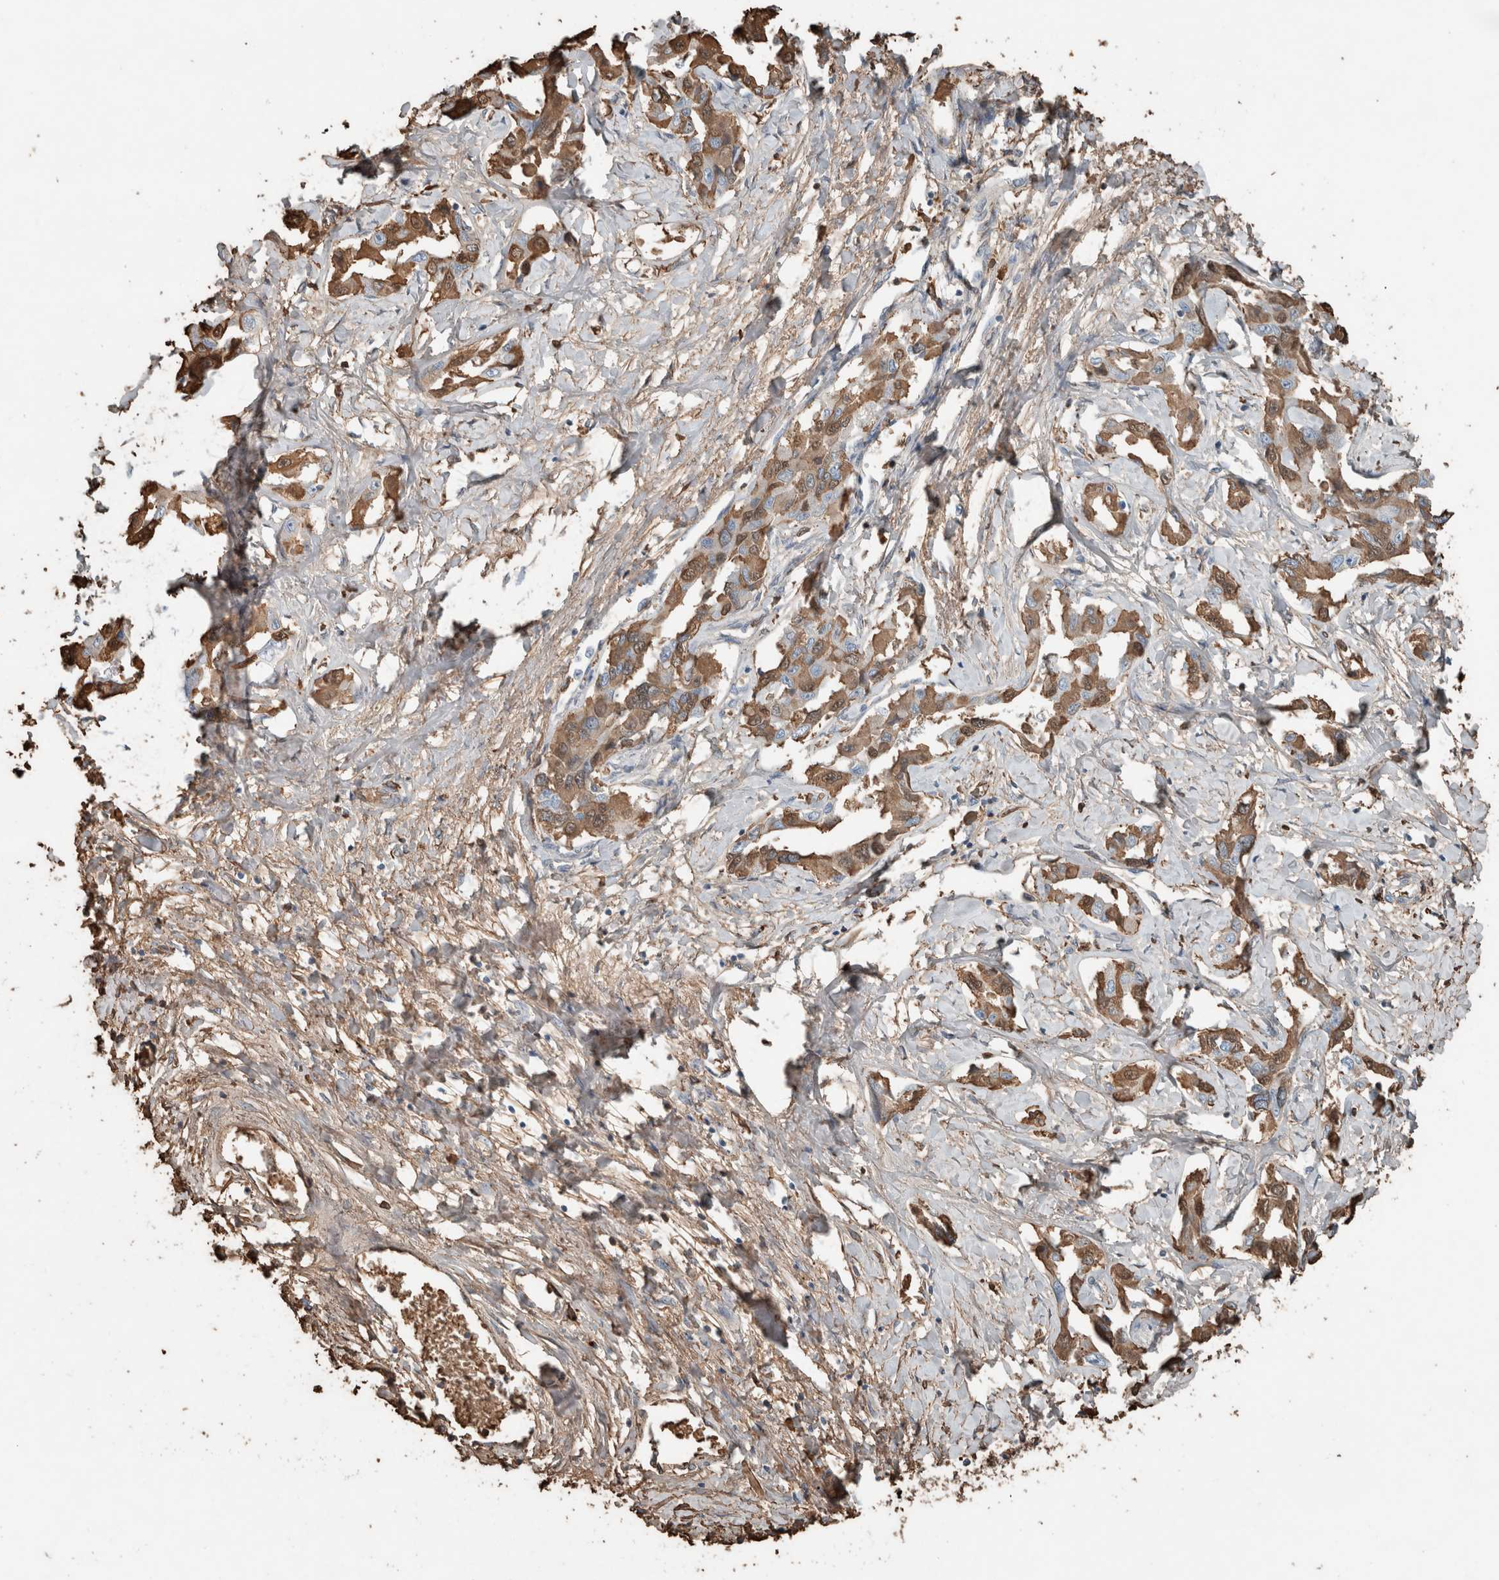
{"staining": {"intensity": "moderate", "quantity": "25%-75%", "location": "cytoplasmic/membranous"}, "tissue": "liver cancer", "cell_type": "Tumor cells", "image_type": "cancer", "snomed": [{"axis": "morphology", "description": "Cholangiocarcinoma"}, {"axis": "topography", "description": "Liver"}], "caption": "This is an image of IHC staining of liver cancer, which shows moderate positivity in the cytoplasmic/membranous of tumor cells.", "gene": "USP34", "patient": {"sex": "male", "age": 59}}